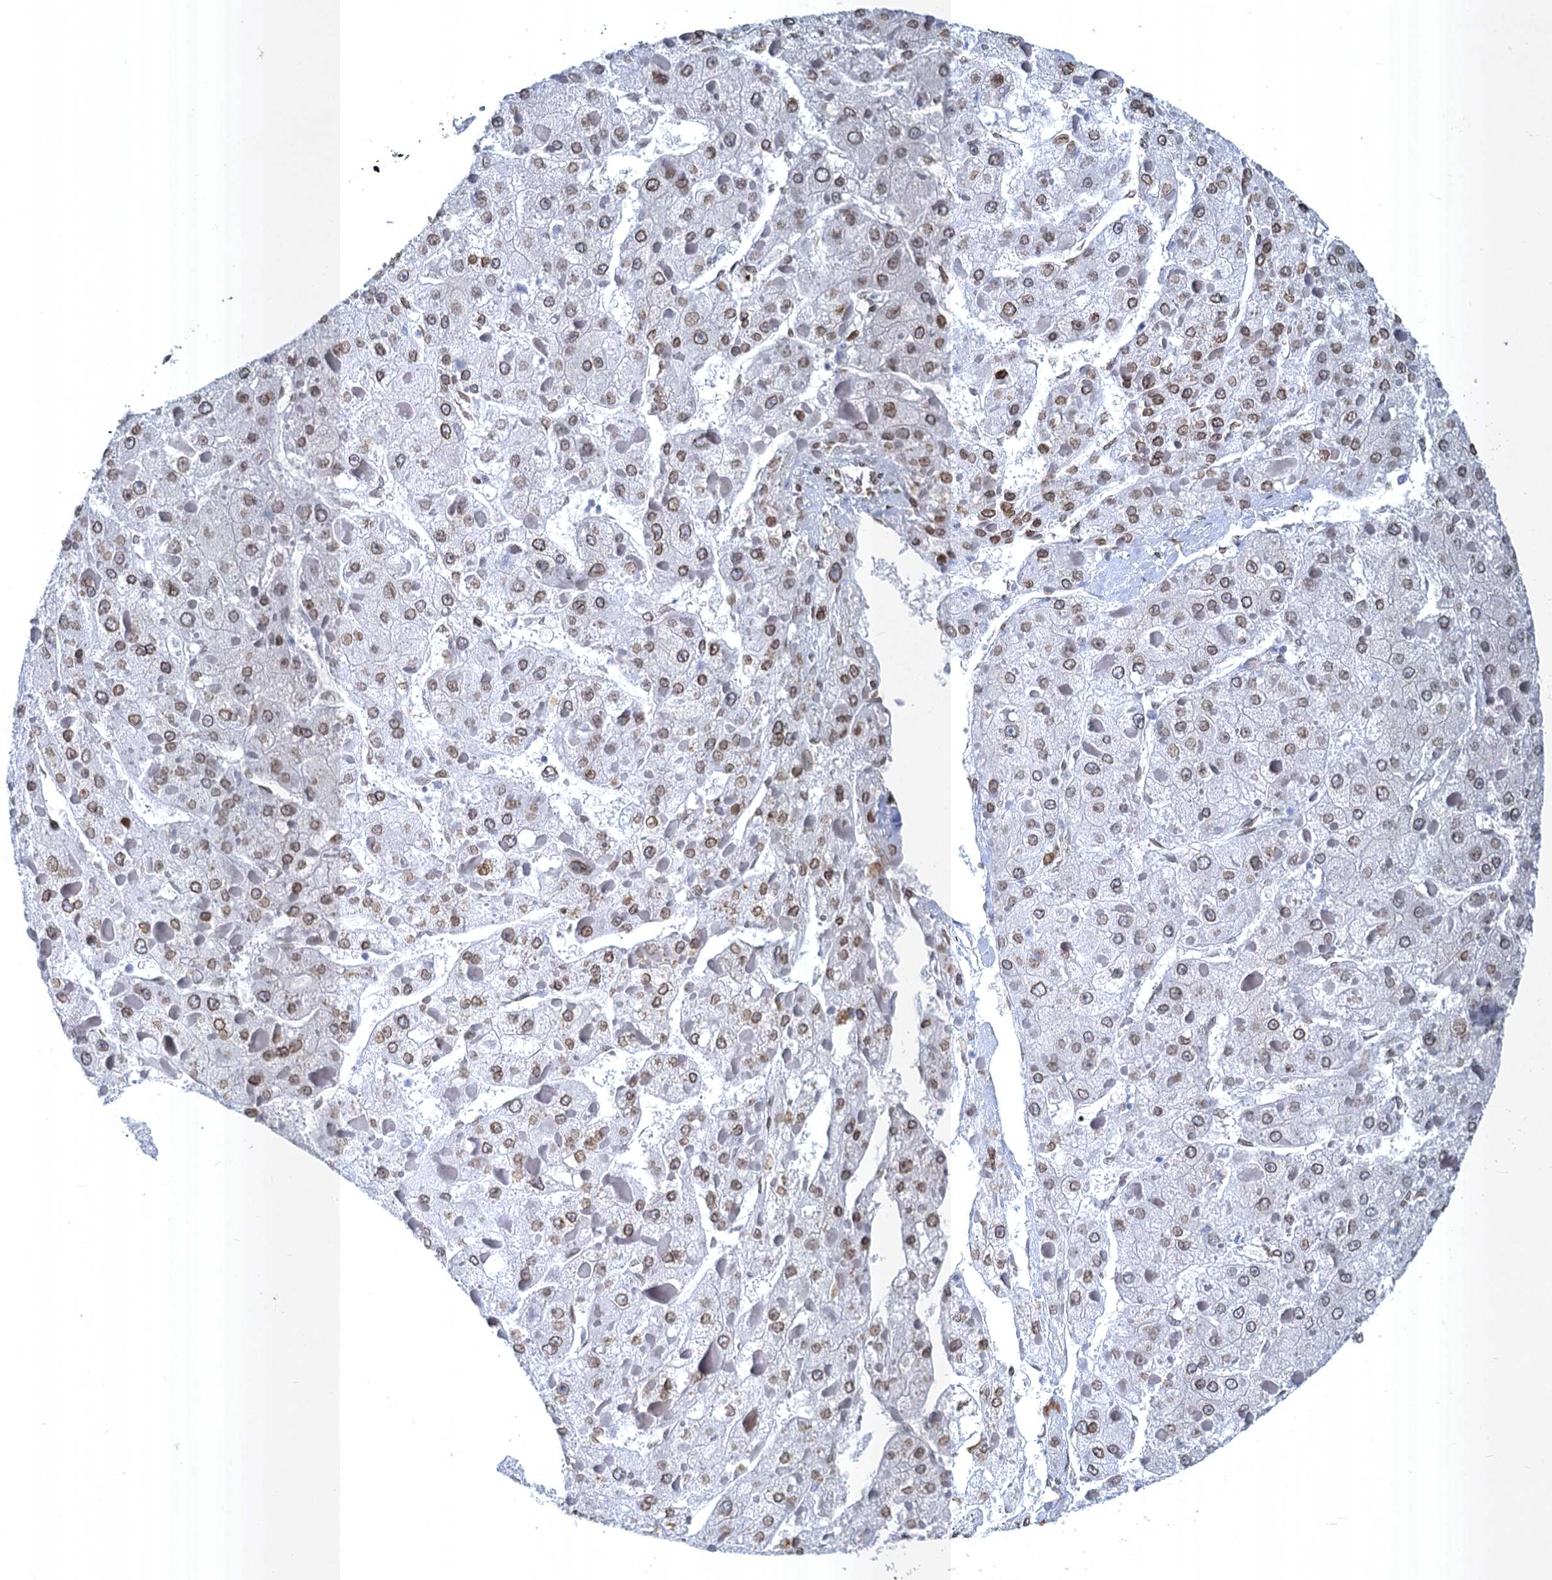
{"staining": {"intensity": "moderate", "quantity": ">75%", "location": "cytoplasmic/membranous,nuclear"}, "tissue": "liver cancer", "cell_type": "Tumor cells", "image_type": "cancer", "snomed": [{"axis": "morphology", "description": "Carcinoma, Hepatocellular, NOS"}, {"axis": "topography", "description": "Liver"}], "caption": "Protein staining by immunohistochemistry (IHC) shows moderate cytoplasmic/membranous and nuclear expression in about >75% of tumor cells in liver cancer (hepatocellular carcinoma).", "gene": "PRSS35", "patient": {"sex": "female", "age": 73}}